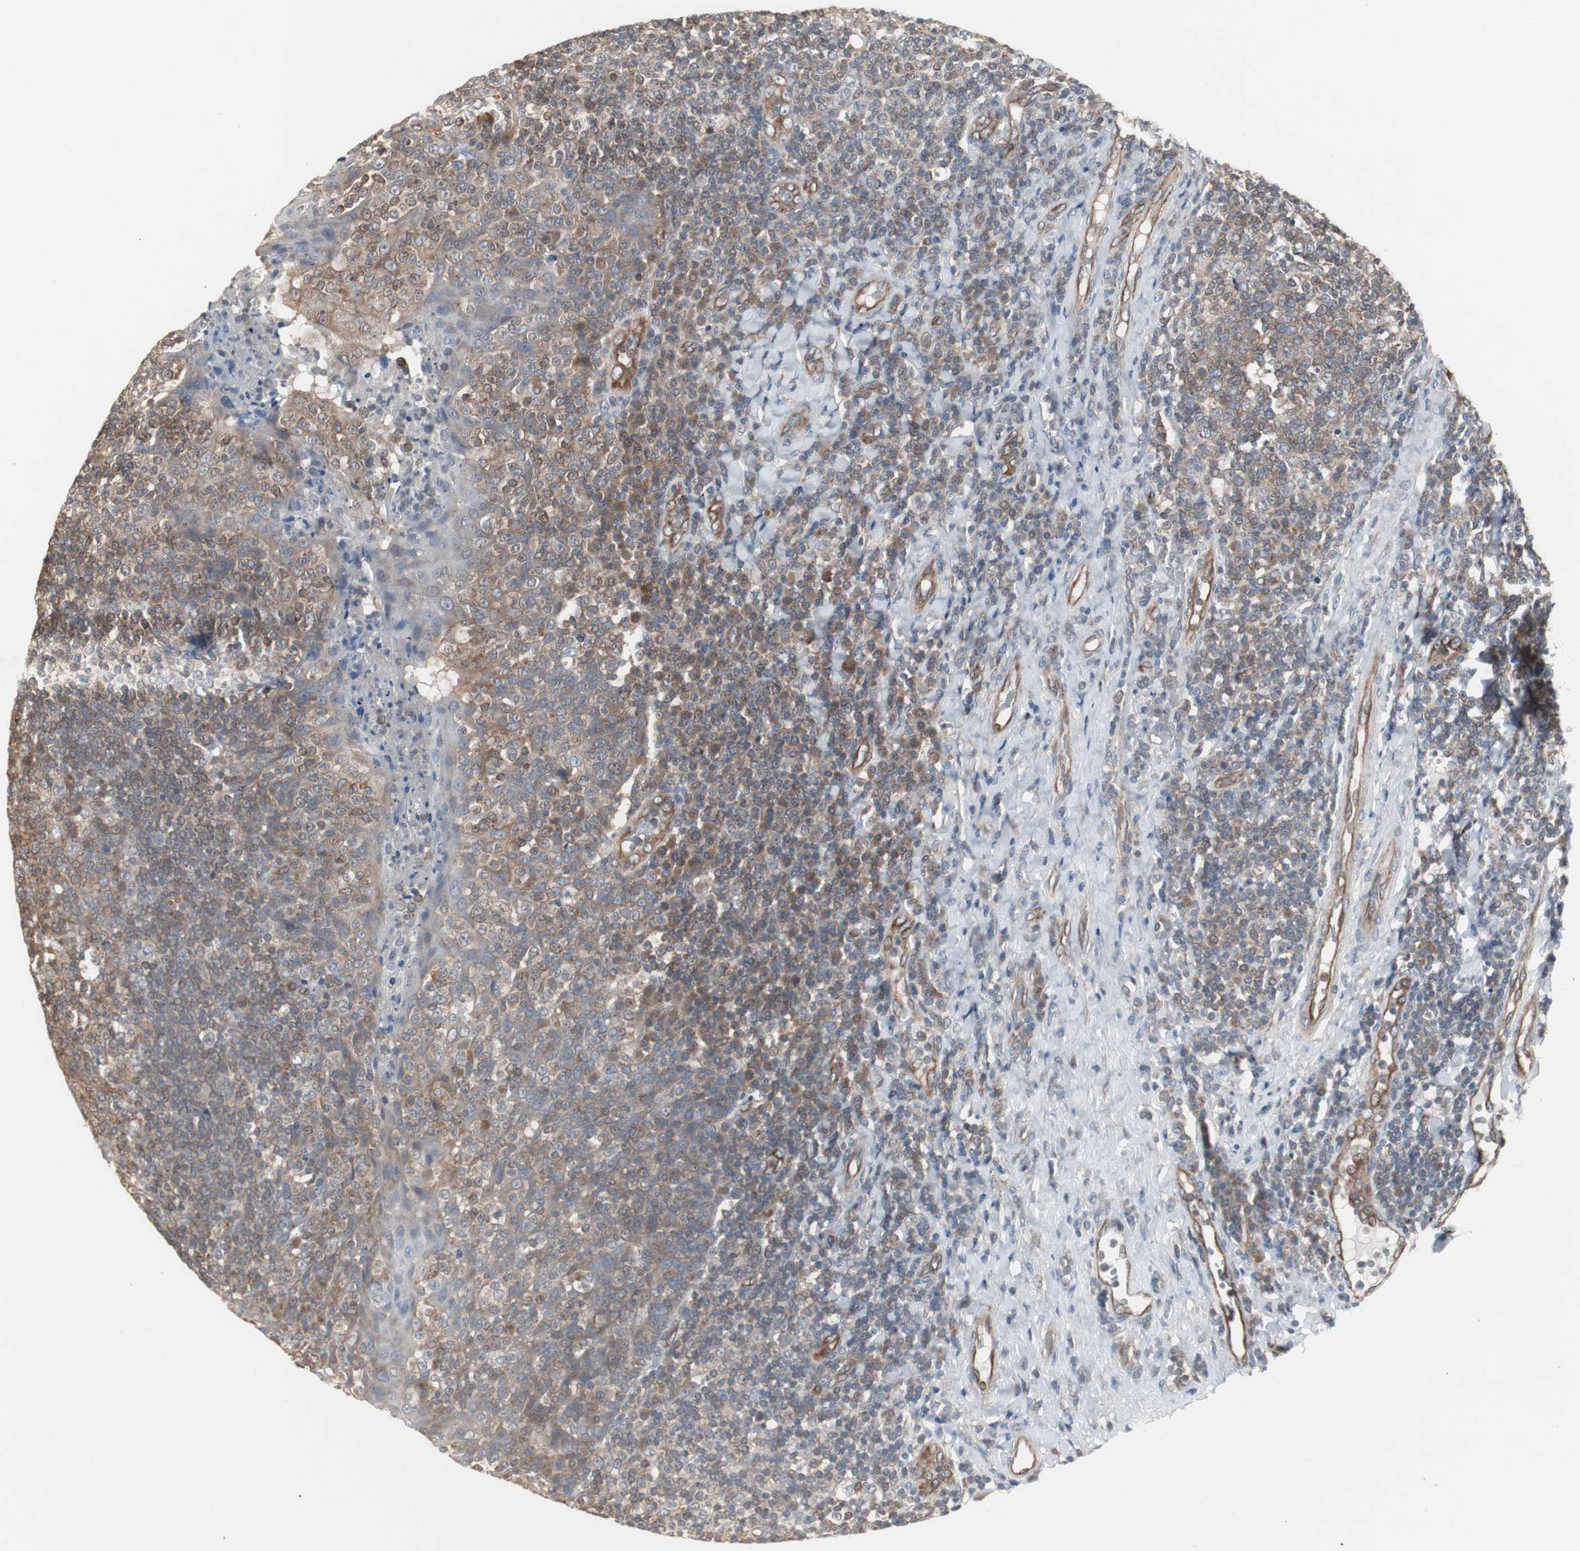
{"staining": {"intensity": "moderate", "quantity": ">75%", "location": "cytoplasmic/membranous"}, "tissue": "tonsil", "cell_type": "Non-germinal center cells", "image_type": "normal", "snomed": [{"axis": "morphology", "description": "Normal tissue, NOS"}, {"axis": "topography", "description": "Tonsil"}], "caption": "Protein staining displays moderate cytoplasmic/membranous positivity in approximately >75% of non-germinal center cells in benign tonsil. The protein of interest is stained brown, and the nuclei are stained in blue (DAB IHC with brightfield microscopy, high magnification).", "gene": "ATP2B2", "patient": {"sex": "male", "age": 17}}